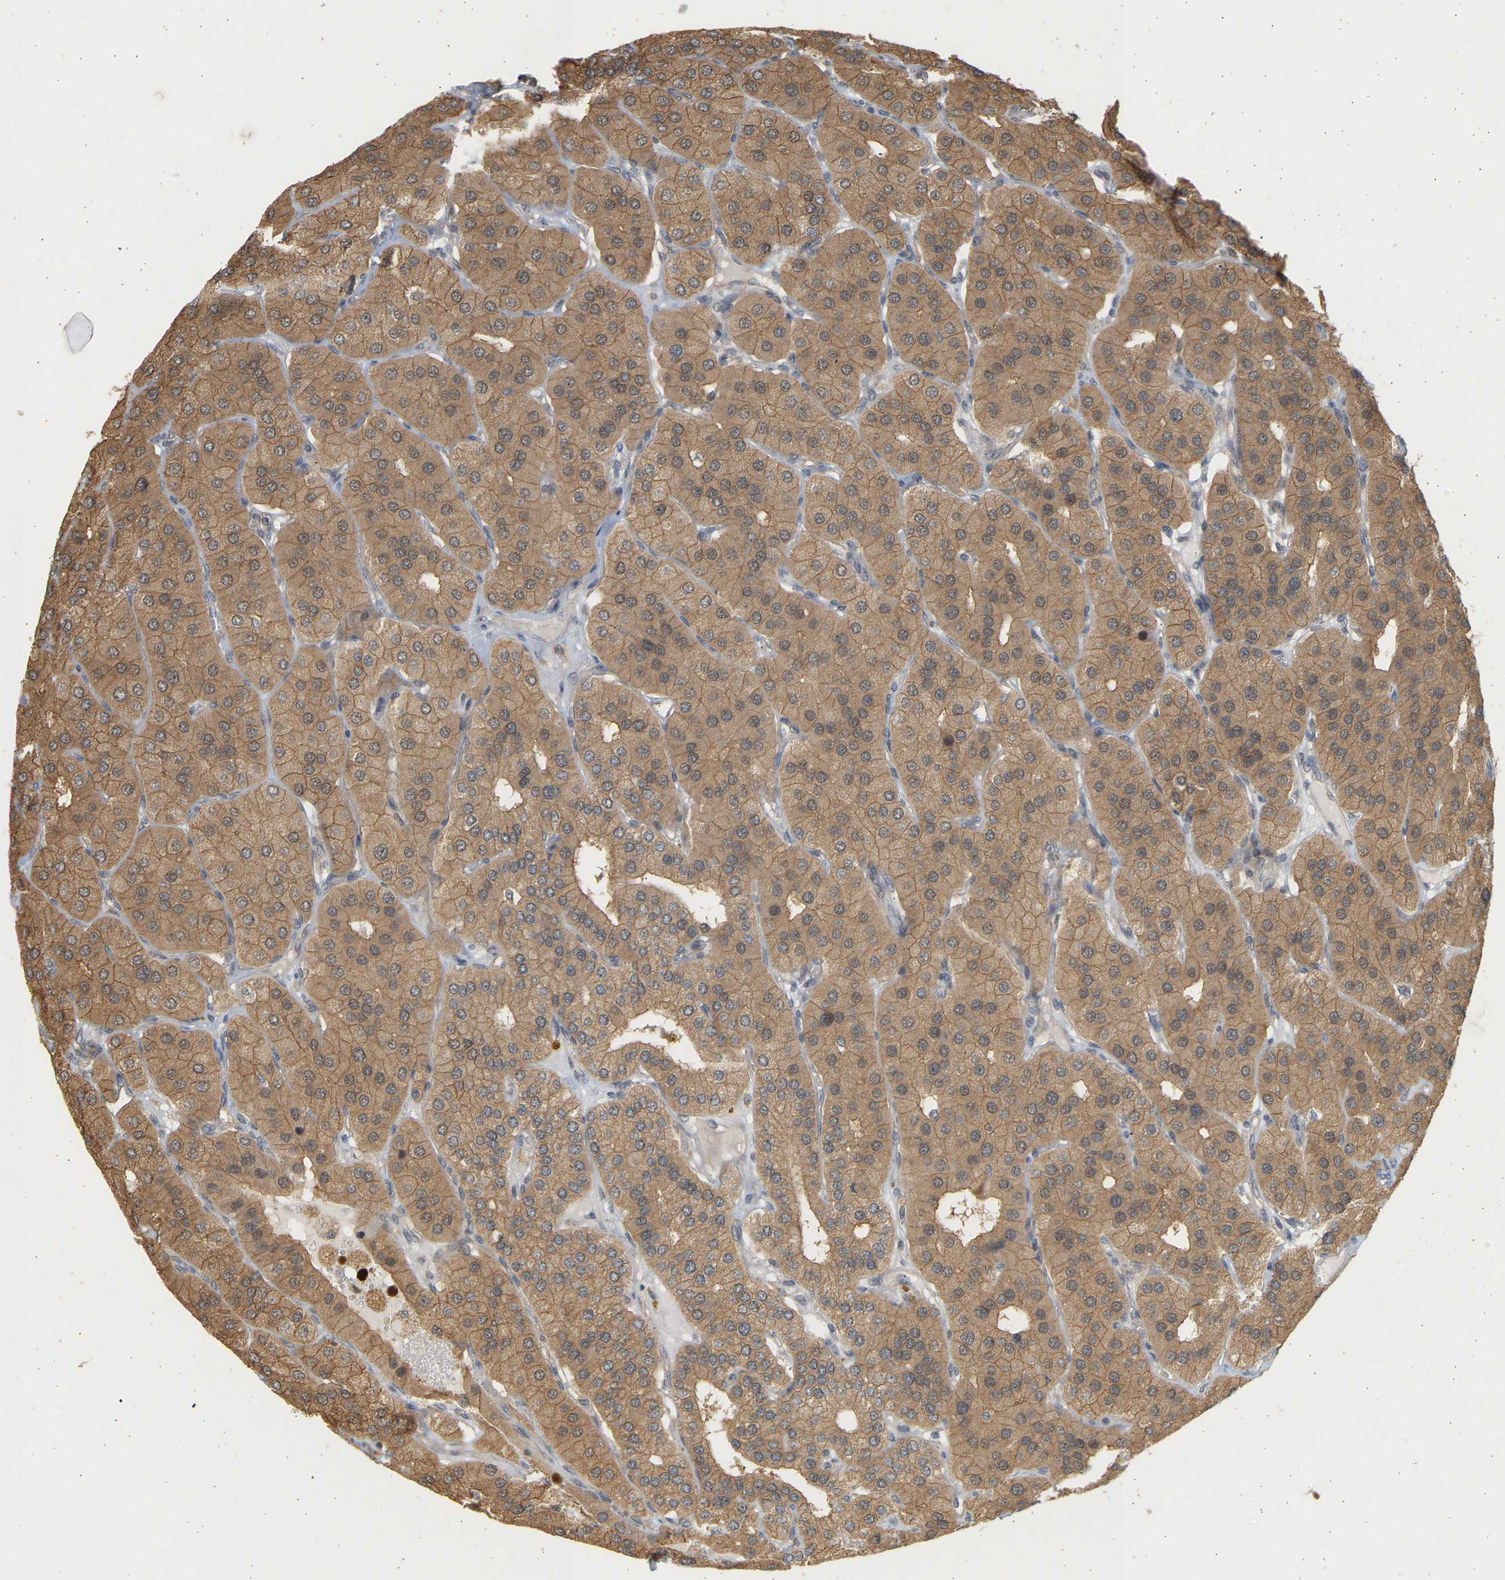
{"staining": {"intensity": "moderate", "quantity": ">75%", "location": "cytoplasmic/membranous"}, "tissue": "parathyroid gland", "cell_type": "Glandular cells", "image_type": "normal", "snomed": [{"axis": "morphology", "description": "Normal tissue, NOS"}, {"axis": "morphology", "description": "Adenoma, NOS"}, {"axis": "topography", "description": "Parathyroid gland"}], "caption": "The photomicrograph demonstrates immunohistochemical staining of unremarkable parathyroid gland. There is moderate cytoplasmic/membranous expression is present in about >75% of glandular cells. (DAB (3,3'-diaminobenzidine) IHC, brown staining for protein, blue staining for nuclei).", "gene": "B4GALT6", "patient": {"sex": "female", "age": 86}}